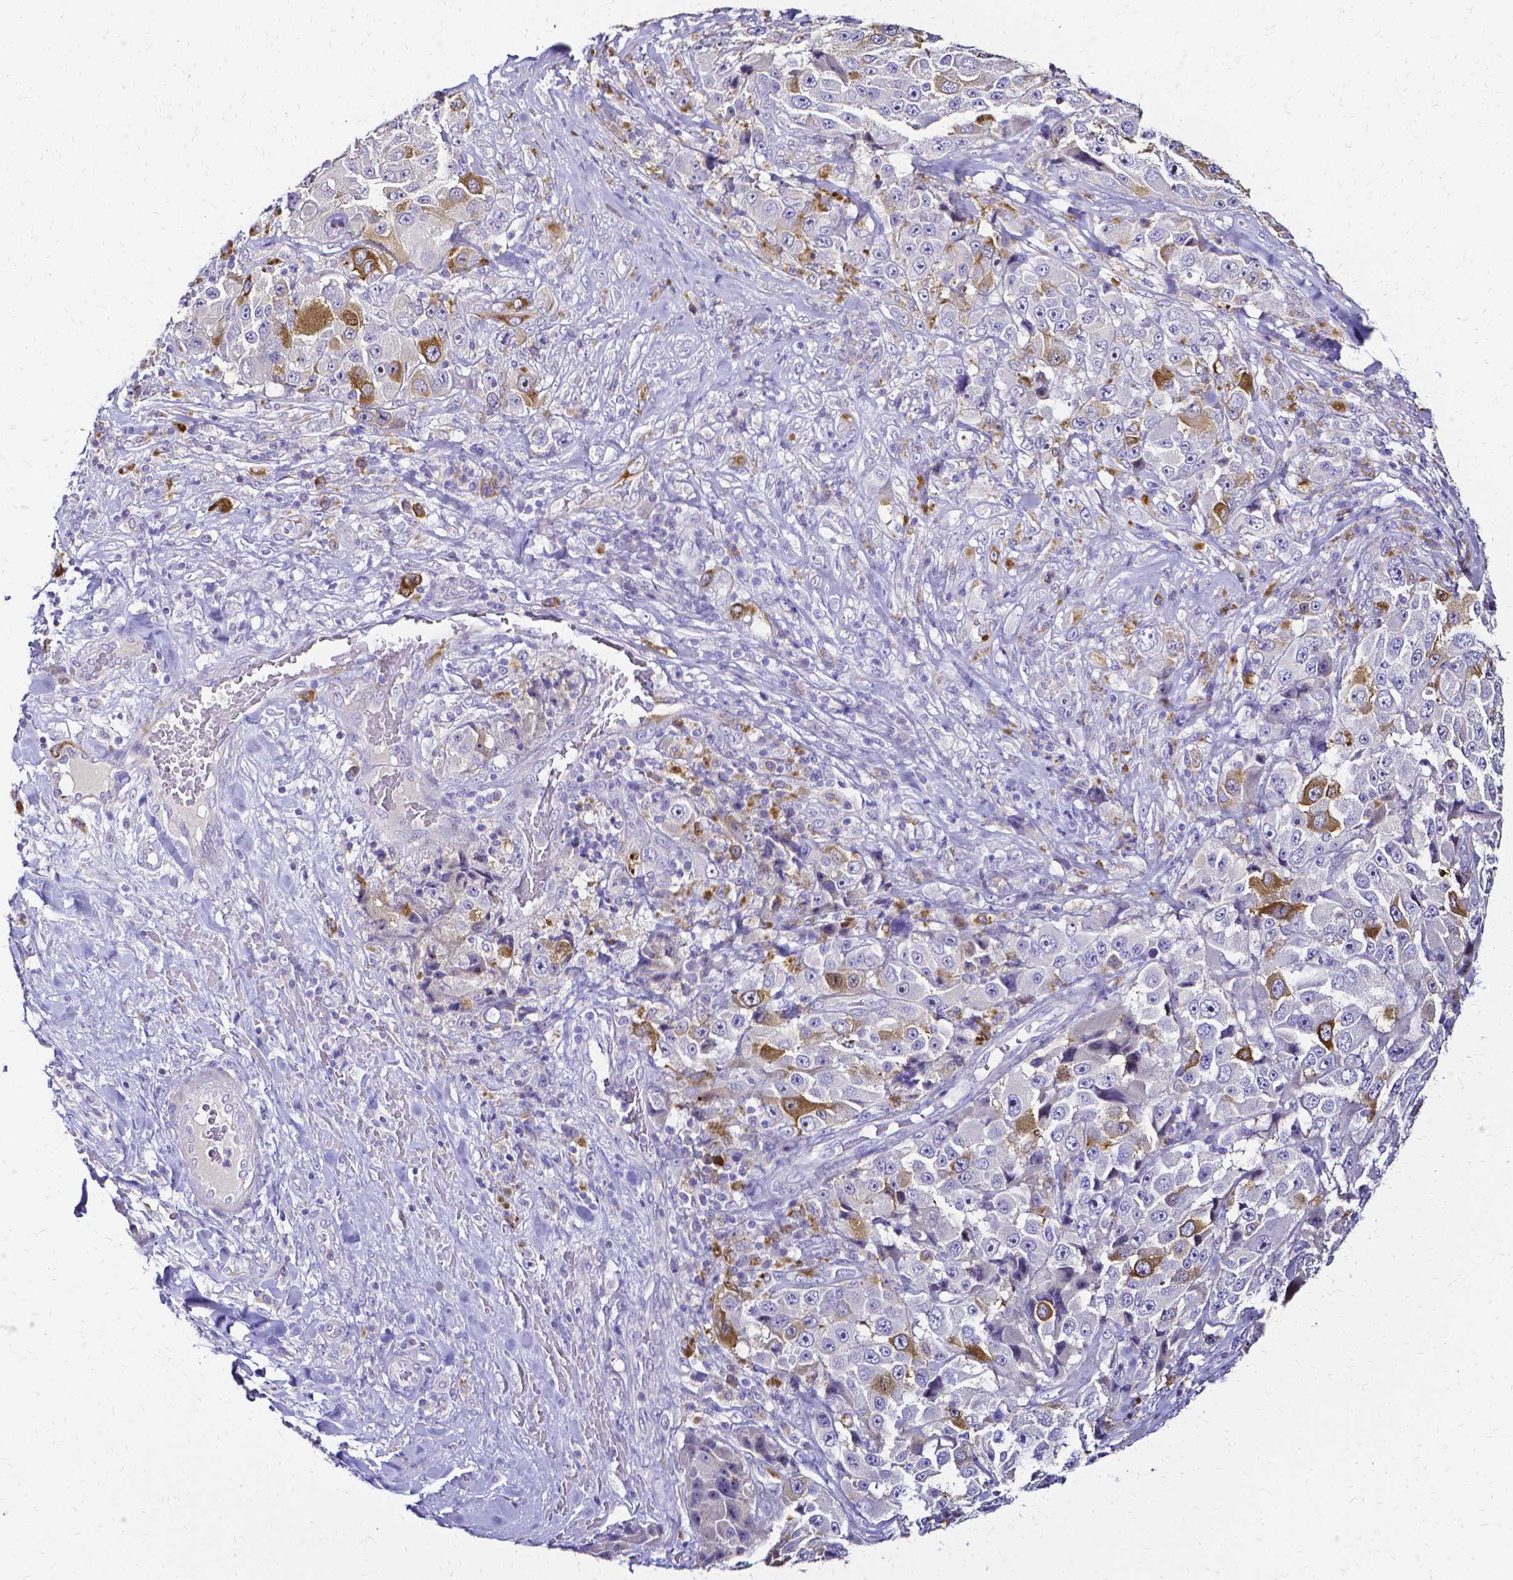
{"staining": {"intensity": "moderate", "quantity": "<25%", "location": "cytoplasmic/membranous"}, "tissue": "melanoma", "cell_type": "Tumor cells", "image_type": "cancer", "snomed": [{"axis": "morphology", "description": "Malignant melanoma, Metastatic site"}, {"axis": "topography", "description": "Lymph node"}], "caption": "The image reveals immunohistochemical staining of malignant melanoma (metastatic site). There is moderate cytoplasmic/membranous positivity is appreciated in approximately <25% of tumor cells.", "gene": "CCNB1", "patient": {"sex": "male", "age": 62}}